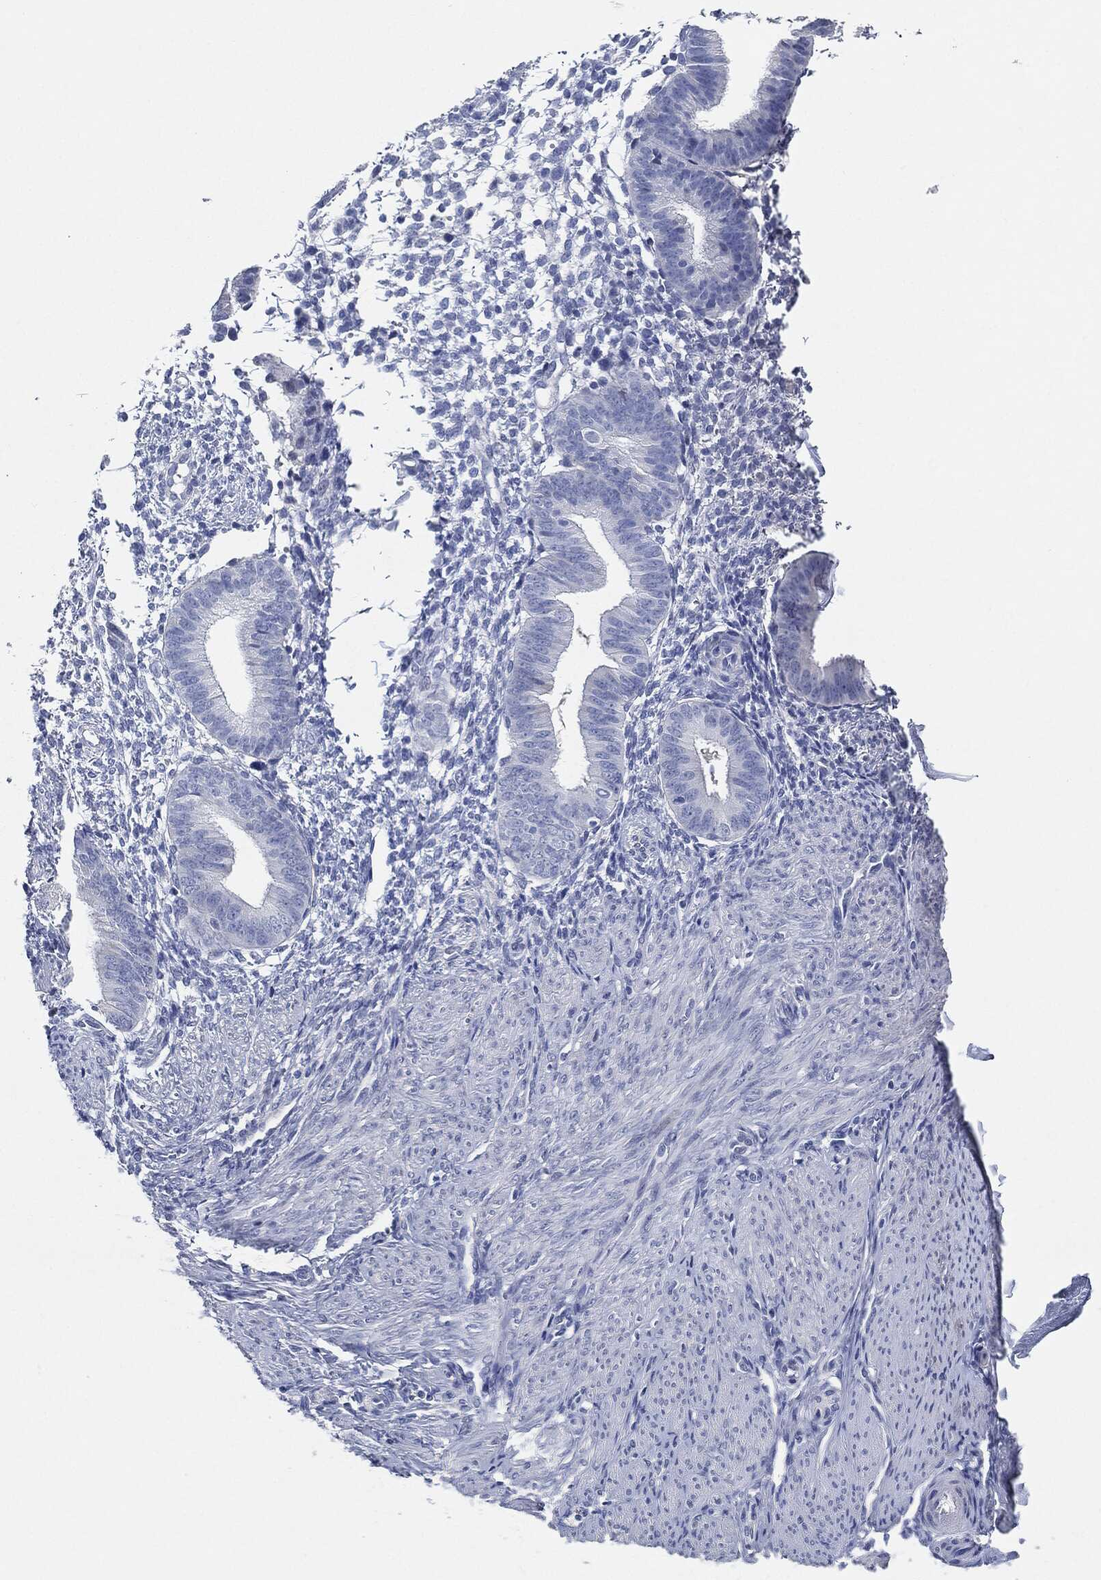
{"staining": {"intensity": "negative", "quantity": "none", "location": "none"}, "tissue": "endometrium", "cell_type": "Cells in endometrial stroma", "image_type": "normal", "snomed": [{"axis": "morphology", "description": "Normal tissue, NOS"}, {"axis": "topography", "description": "Endometrium"}], "caption": "This is a image of IHC staining of unremarkable endometrium, which shows no staining in cells in endometrial stroma. The staining was performed using DAB (3,3'-diaminobenzidine) to visualize the protein expression in brown, while the nuclei were stained in blue with hematoxylin (Magnification: 20x).", "gene": "NTRK1", "patient": {"sex": "female", "age": 47}}